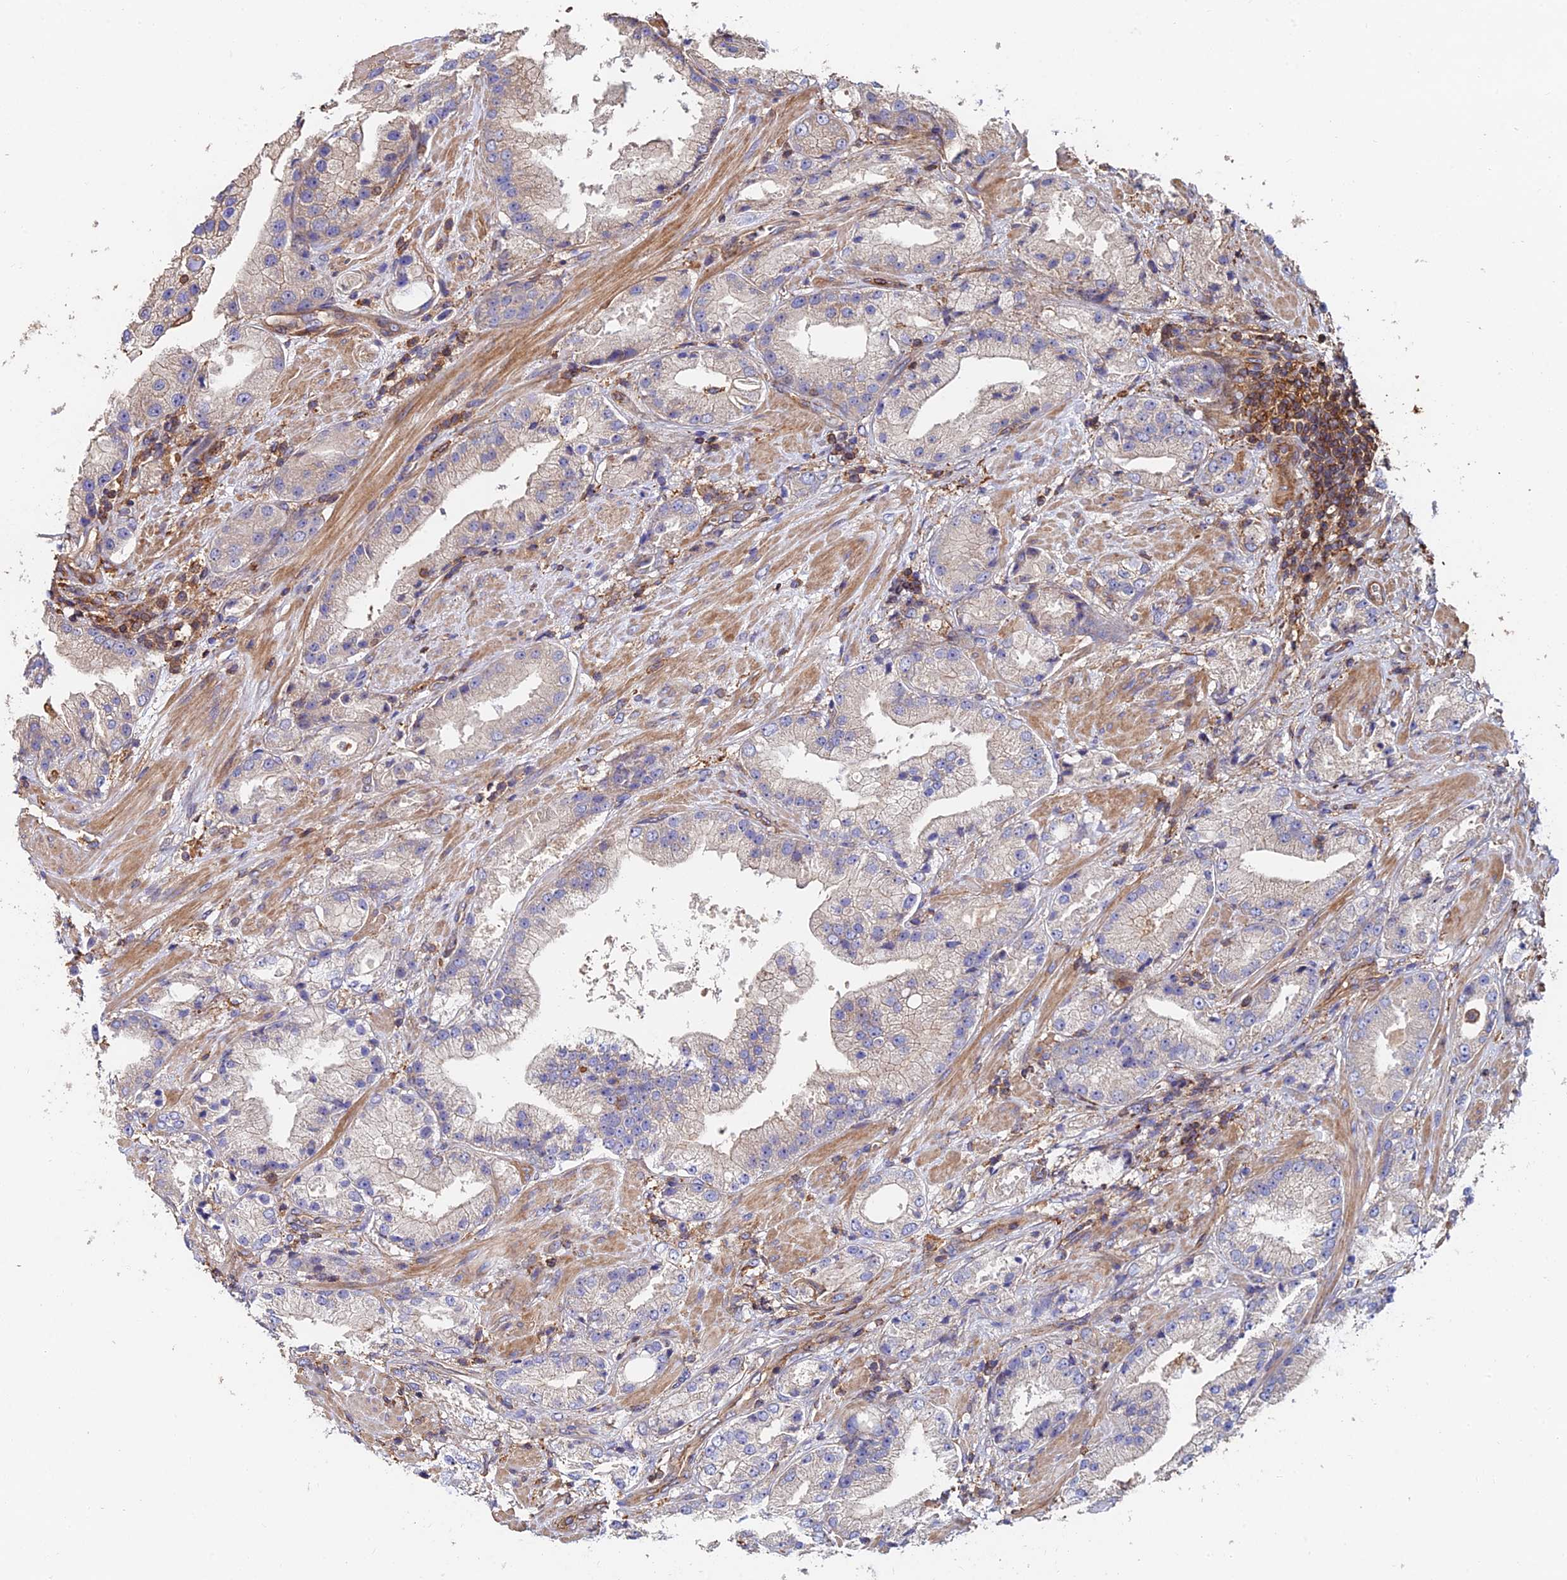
{"staining": {"intensity": "weak", "quantity": "25%-75%", "location": "cytoplasmic/membranous"}, "tissue": "prostate cancer", "cell_type": "Tumor cells", "image_type": "cancer", "snomed": [{"axis": "morphology", "description": "Adenocarcinoma, Low grade"}, {"axis": "topography", "description": "Prostate"}], "caption": "An image of prostate cancer (adenocarcinoma (low-grade)) stained for a protein shows weak cytoplasmic/membranous brown staining in tumor cells. (DAB = brown stain, brightfield microscopy at high magnification).", "gene": "EXT1", "patient": {"sex": "male", "age": 67}}